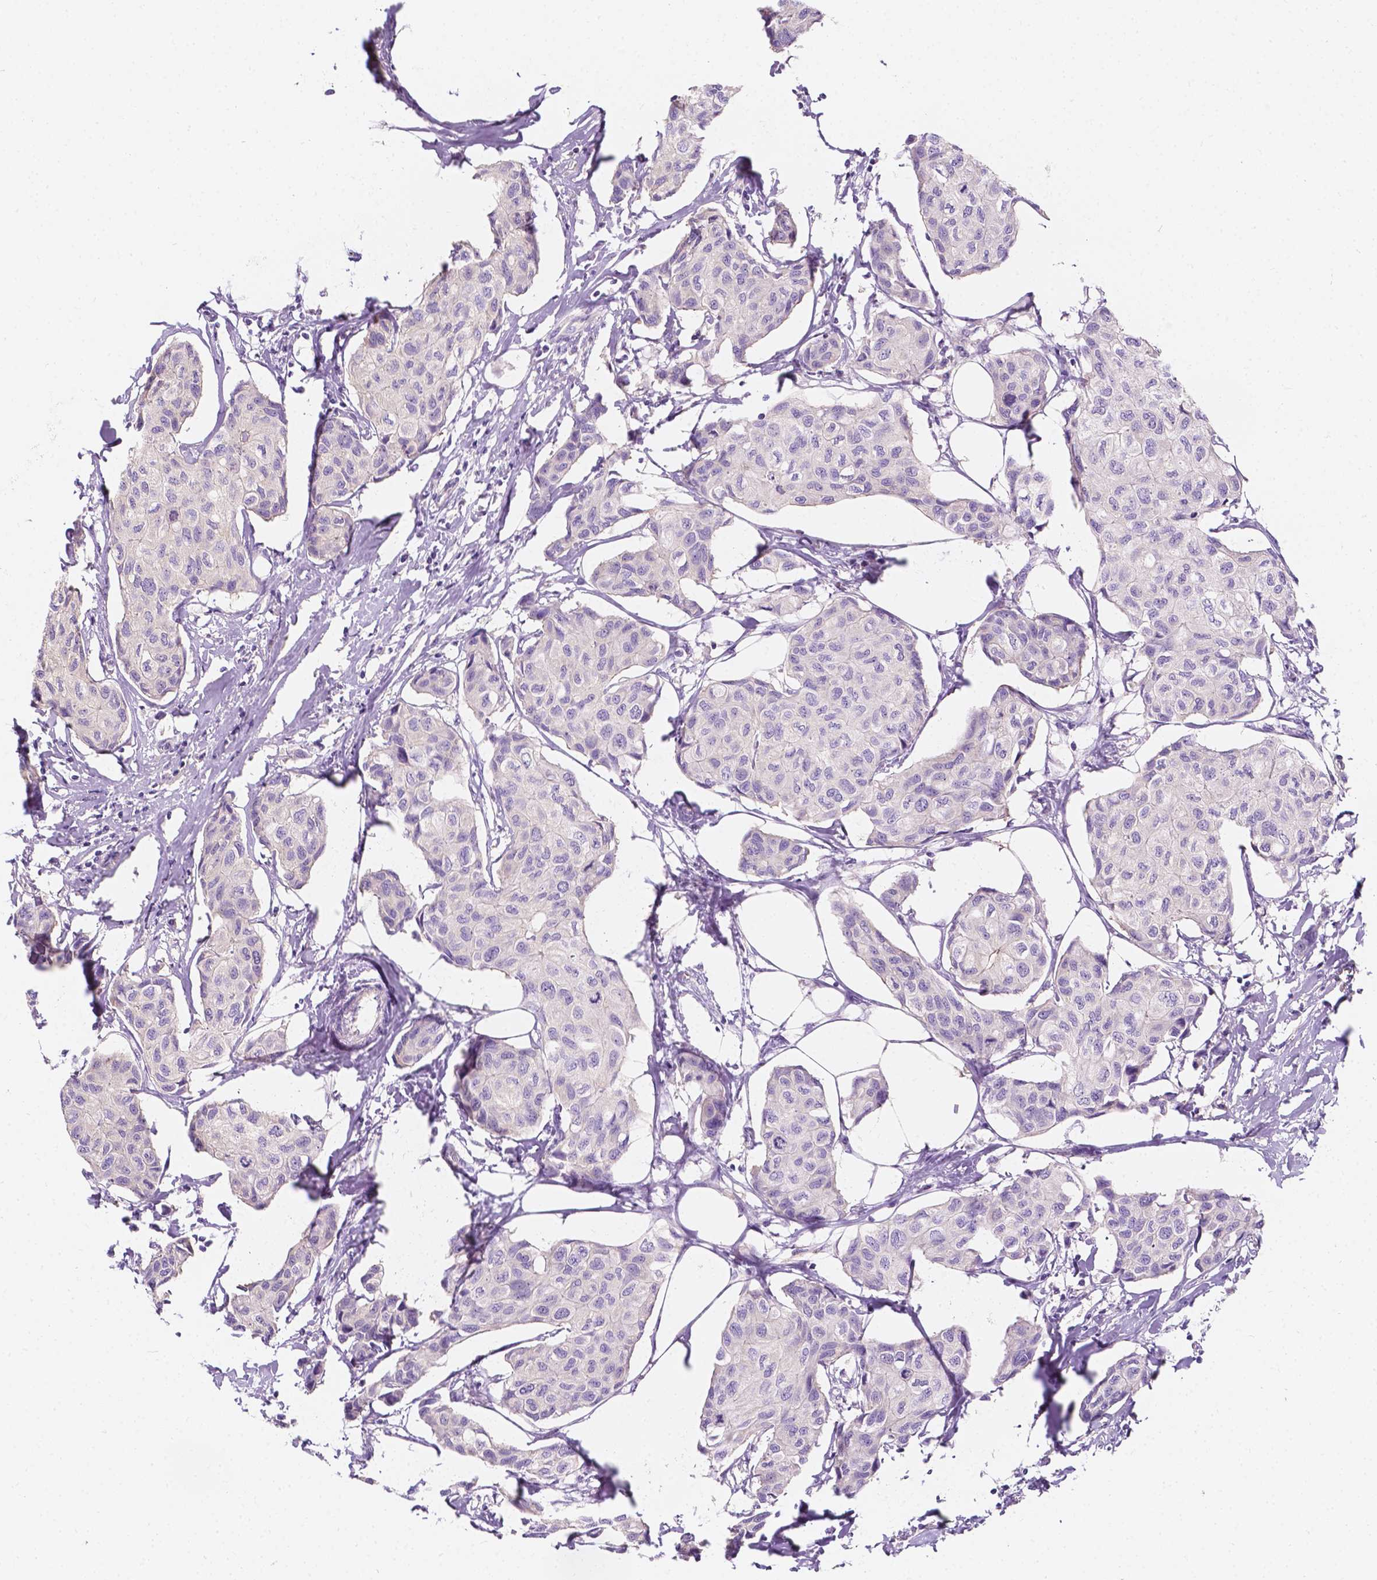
{"staining": {"intensity": "negative", "quantity": "none", "location": "none"}, "tissue": "breast cancer", "cell_type": "Tumor cells", "image_type": "cancer", "snomed": [{"axis": "morphology", "description": "Duct carcinoma"}, {"axis": "topography", "description": "Breast"}], "caption": "DAB (3,3'-diaminobenzidine) immunohistochemical staining of human breast invasive ductal carcinoma exhibits no significant positivity in tumor cells.", "gene": "SIRT2", "patient": {"sex": "female", "age": 80}}